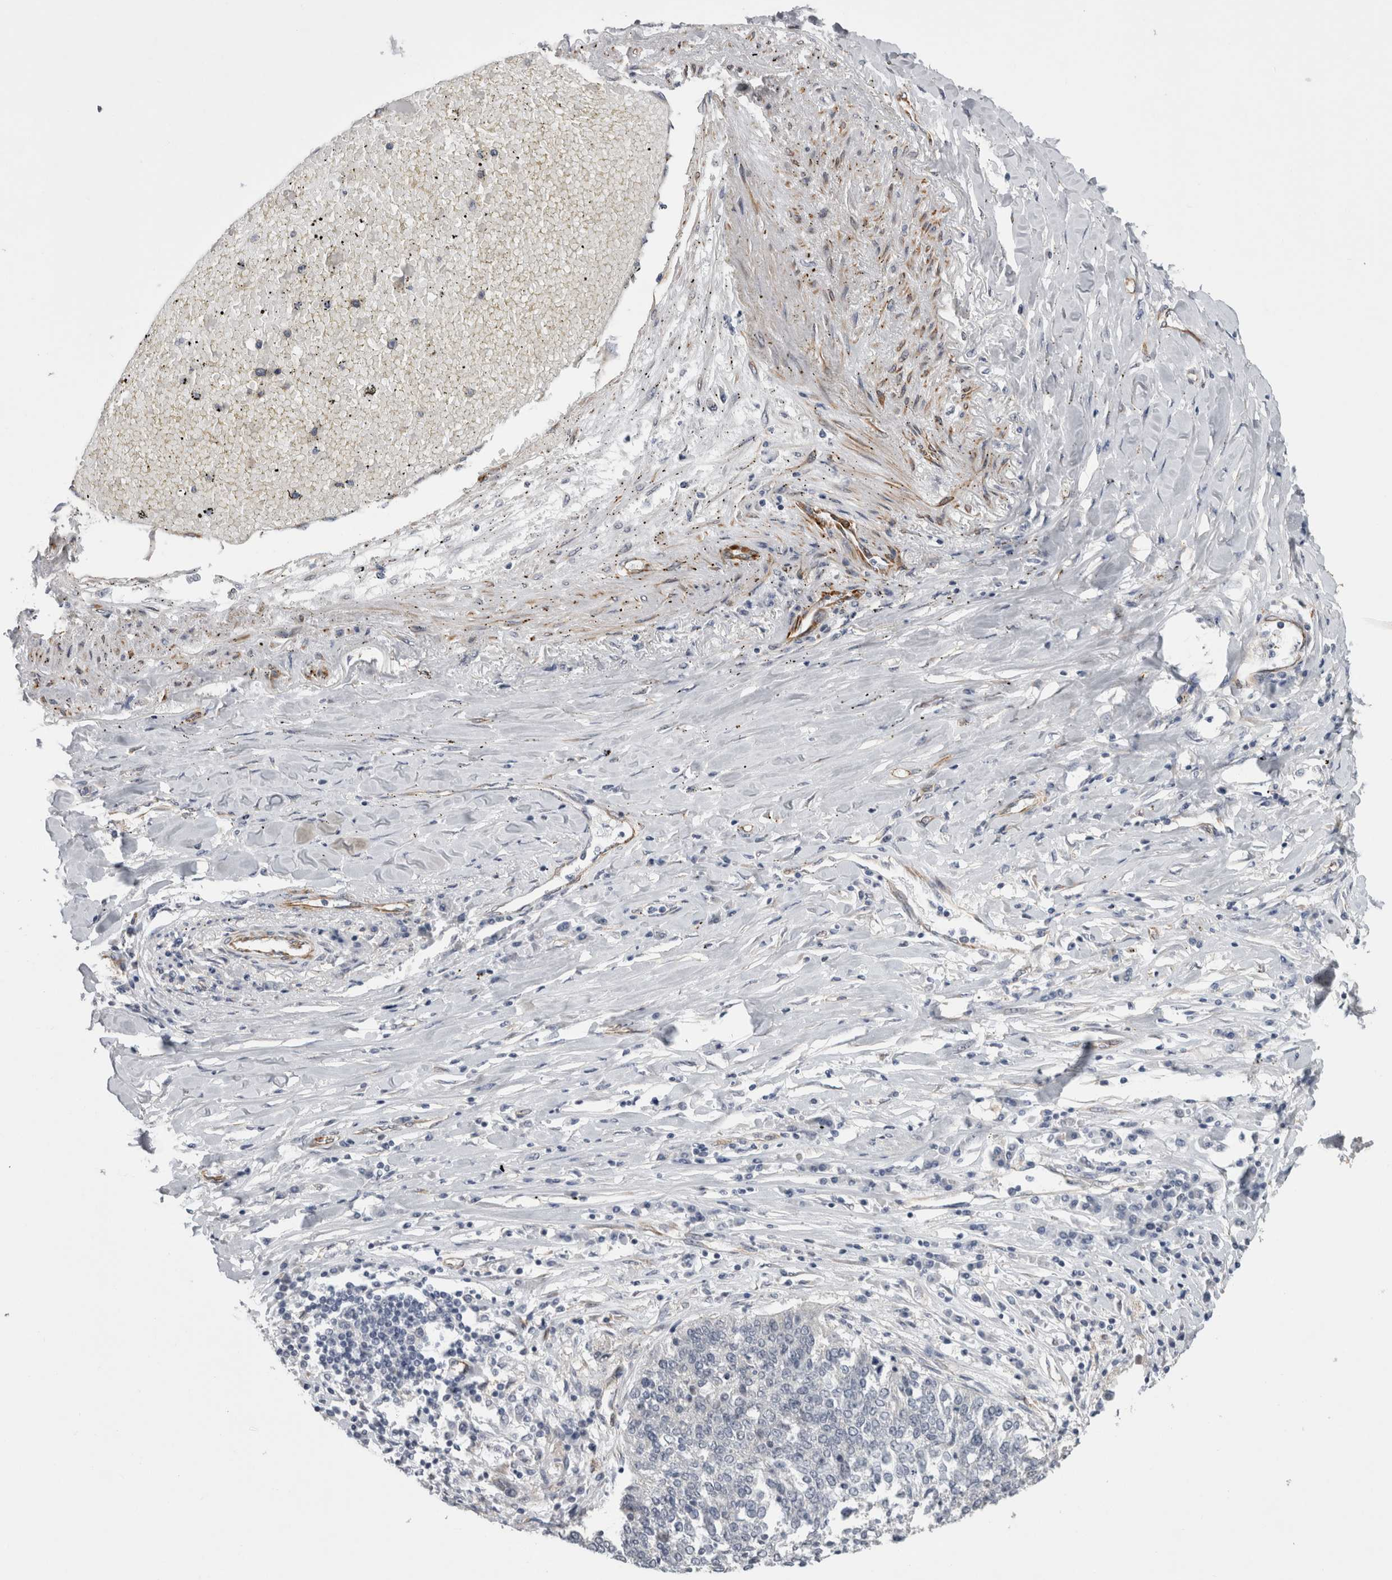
{"staining": {"intensity": "negative", "quantity": "none", "location": "none"}, "tissue": "lung cancer", "cell_type": "Tumor cells", "image_type": "cancer", "snomed": [{"axis": "morphology", "description": "Normal tissue, NOS"}, {"axis": "morphology", "description": "Squamous cell carcinoma, NOS"}, {"axis": "topography", "description": "Cartilage tissue"}, {"axis": "topography", "description": "Bronchus"}, {"axis": "topography", "description": "Lung"}, {"axis": "topography", "description": "Peripheral nerve tissue"}], "caption": "Tumor cells show no significant positivity in lung cancer (squamous cell carcinoma).", "gene": "ACOT7", "patient": {"sex": "female", "age": 49}}